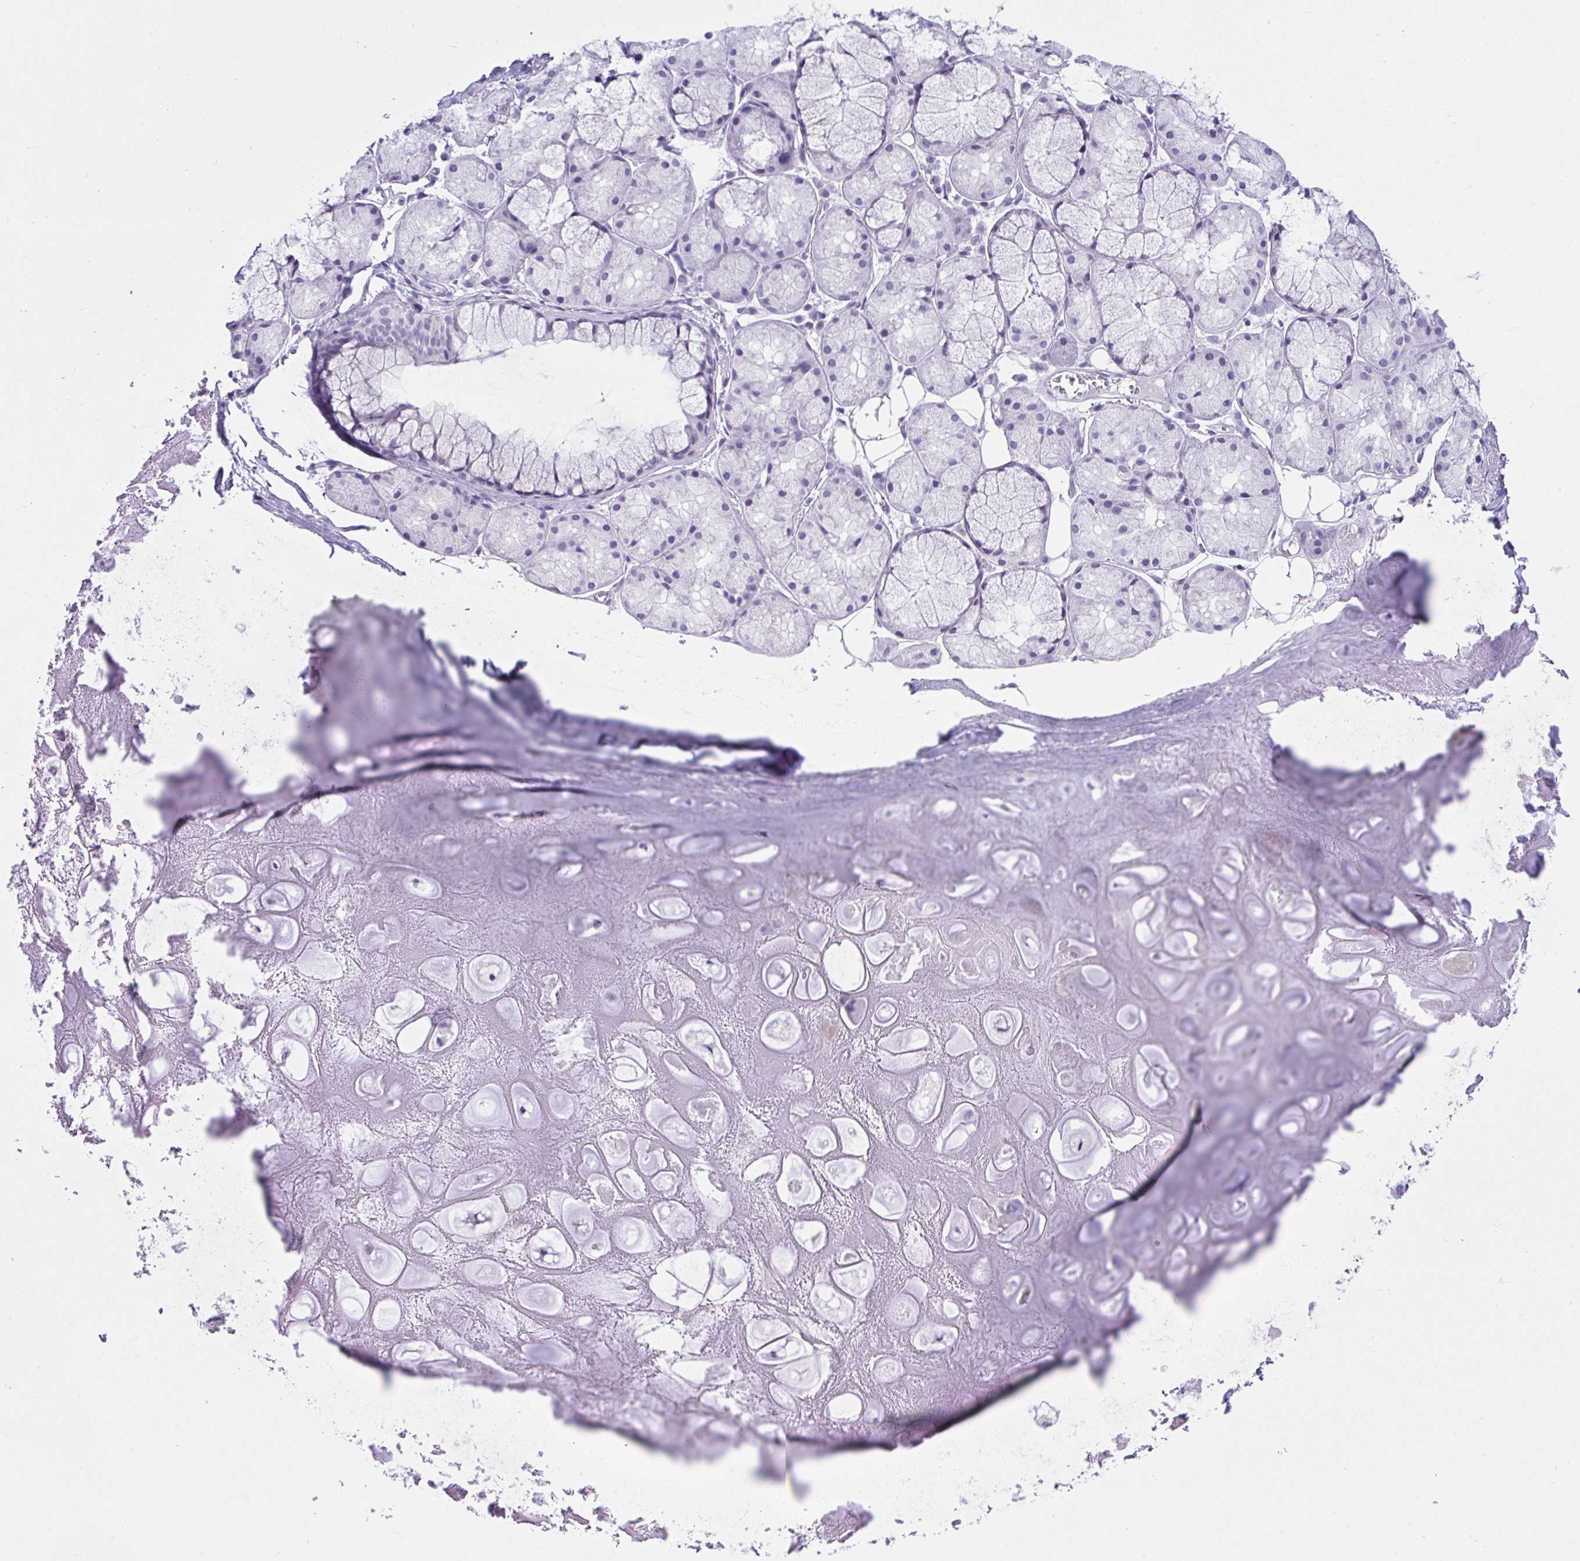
{"staining": {"intensity": "negative", "quantity": "none", "location": "none"}, "tissue": "adipose tissue", "cell_type": "Adipocytes", "image_type": "normal", "snomed": [{"axis": "morphology", "description": "Normal tissue, NOS"}, {"axis": "topography", "description": "Lymph node"}, {"axis": "topography", "description": "Cartilage tissue"}, {"axis": "topography", "description": "Nasopharynx"}], "caption": "Micrograph shows no protein staining in adipocytes of benign adipose tissue. The staining is performed using DAB (3,3'-diaminobenzidine) brown chromogen with nuclei counter-stained in using hematoxylin.", "gene": "RNF183", "patient": {"sex": "male", "age": 63}}